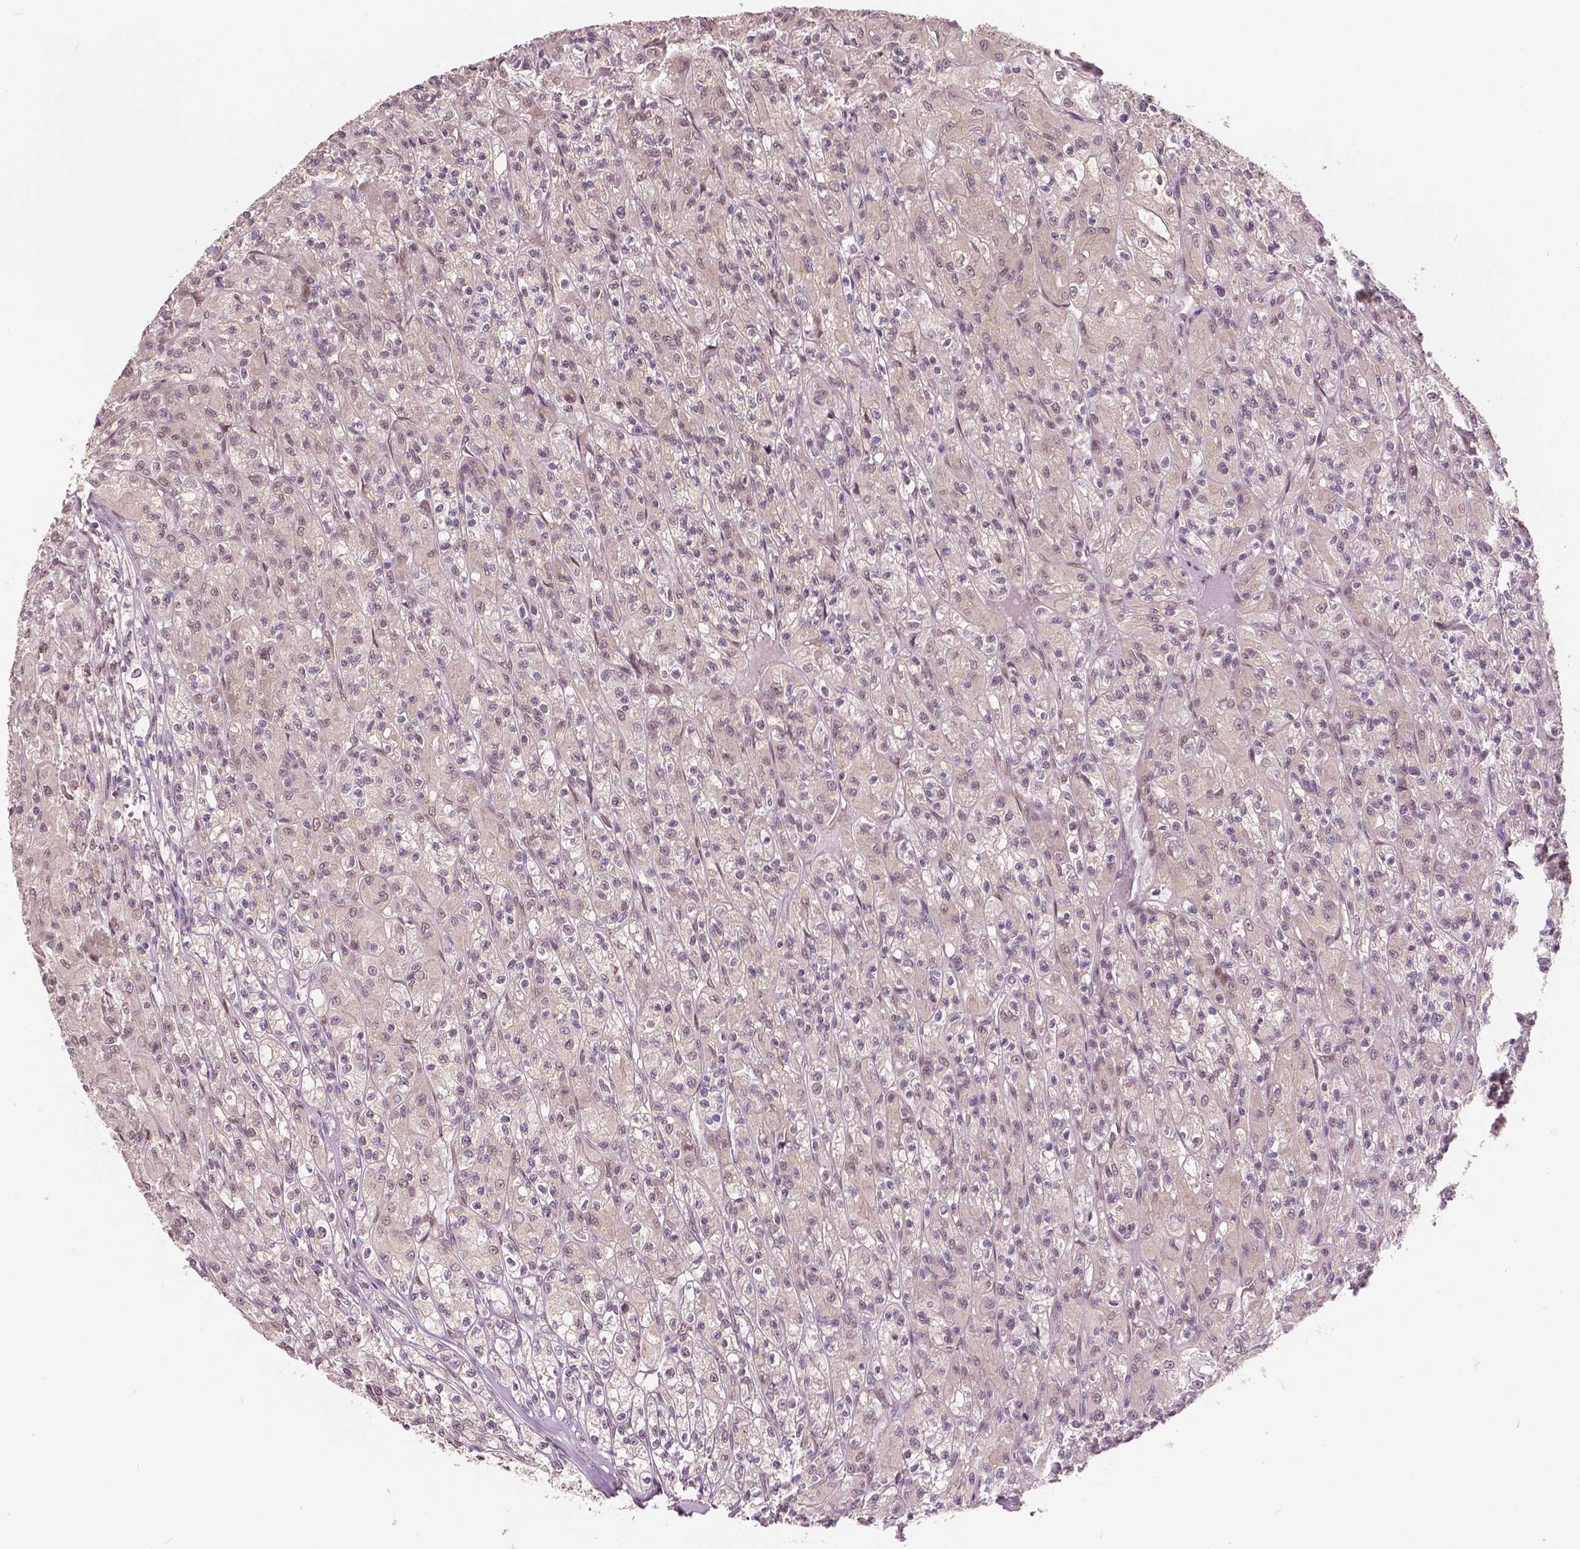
{"staining": {"intensity": "negative", "quantity": "none", "location": "none"}, "tissue": "renal cancer", "cell_type": "Tumor cells", "image_type": "cancer", "snomed": [{"axis": "morphology", "description": "Adenocarcinoma, NOS"}, {"axis": "topography", "description": "Kidney"}], "caption": "A high-resolution histopathology image shows immunohistochemistry staining of renal adenocarcinoma, which exhibits no significant expression in tumor cells.", "gene": "HMBOX1", "patient": {"sex": "female", "age": 70}}